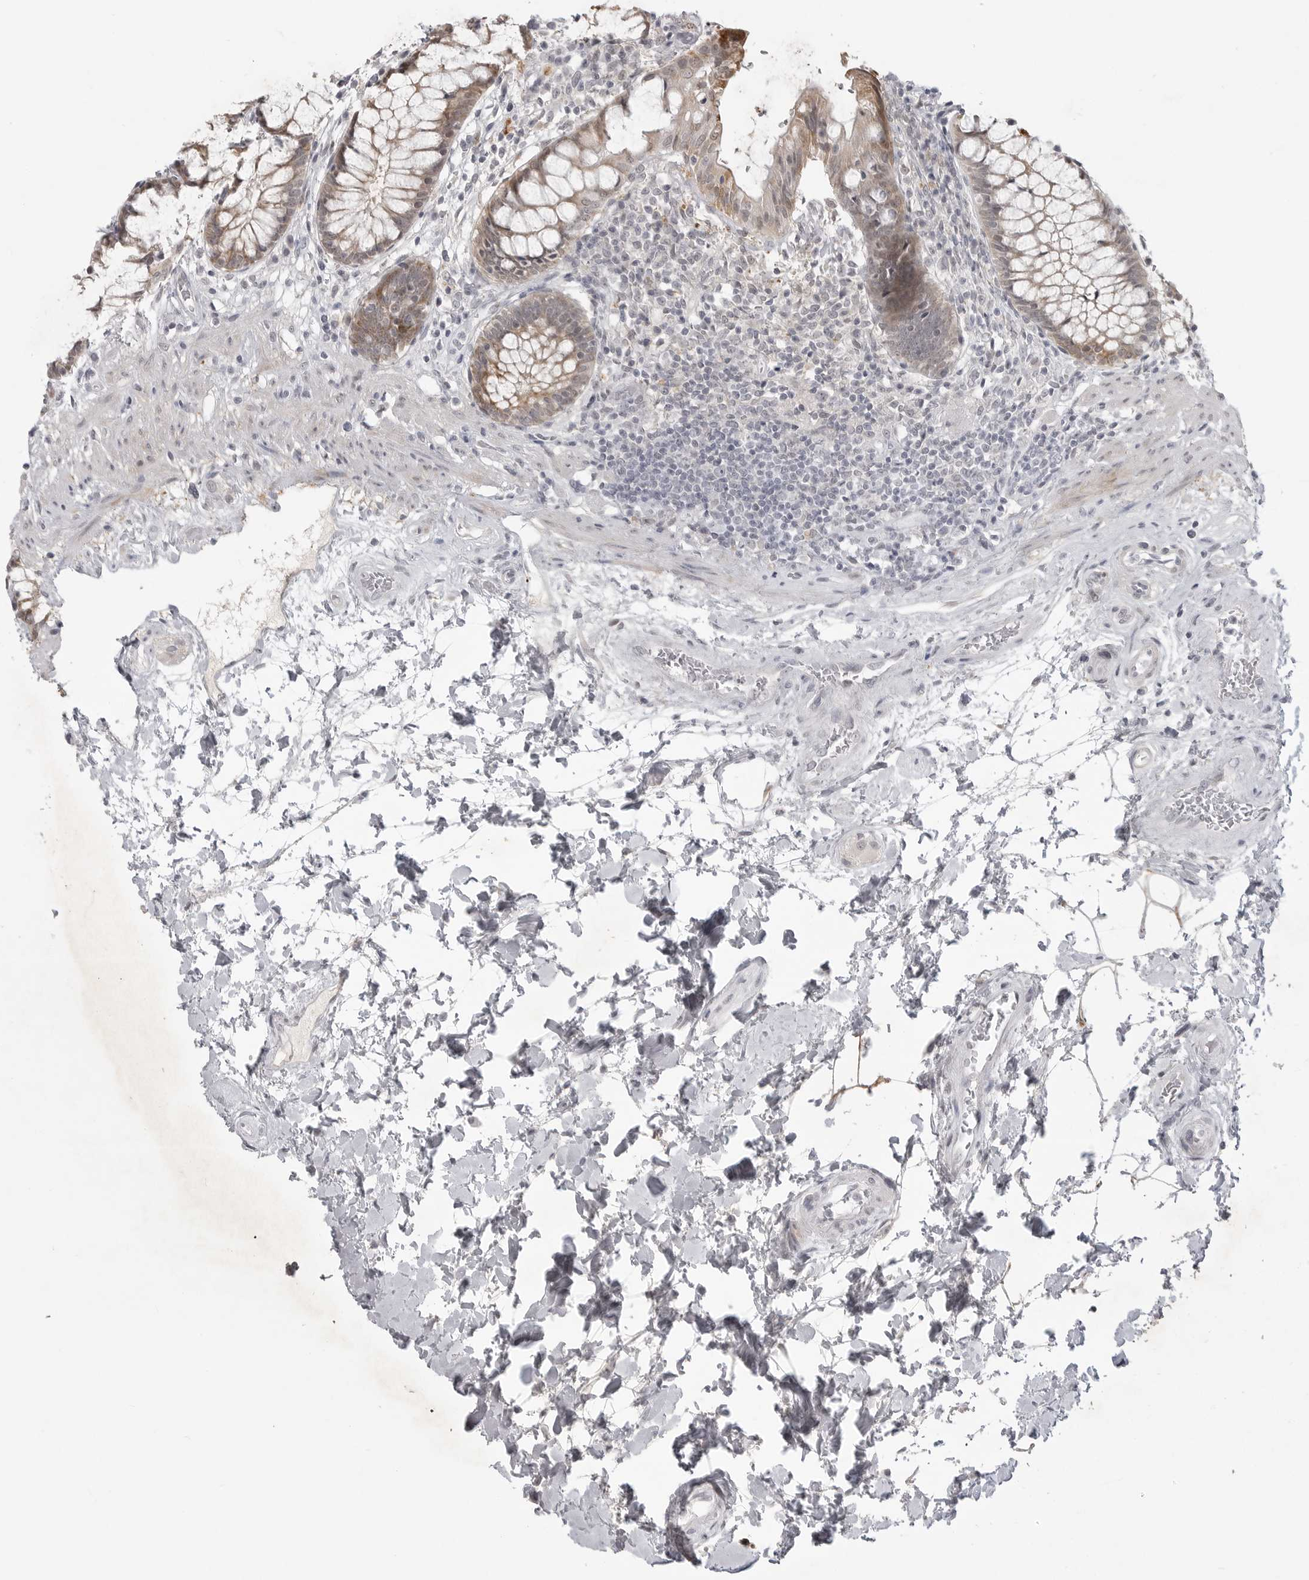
{"staining": {"intensity": "strong", "quantity": "25%-75%", "location": "cytoplasmic/membranous"}, "tissue": "rectum", "cell_type": "Glandular cells", "image_type": "normal", "snomed": [{"axis": "morphology", "description": "Normal tissue, NOS"}, {"axis": "topography", "description": "Rectum"}], "caption": "Unremarkable rectum reveals strong cytoplasmic/membranous staining in about 25%-75% of glandular cells.", "gene": "TCTN3", "patient": {"sex": "male", "age": 64}}